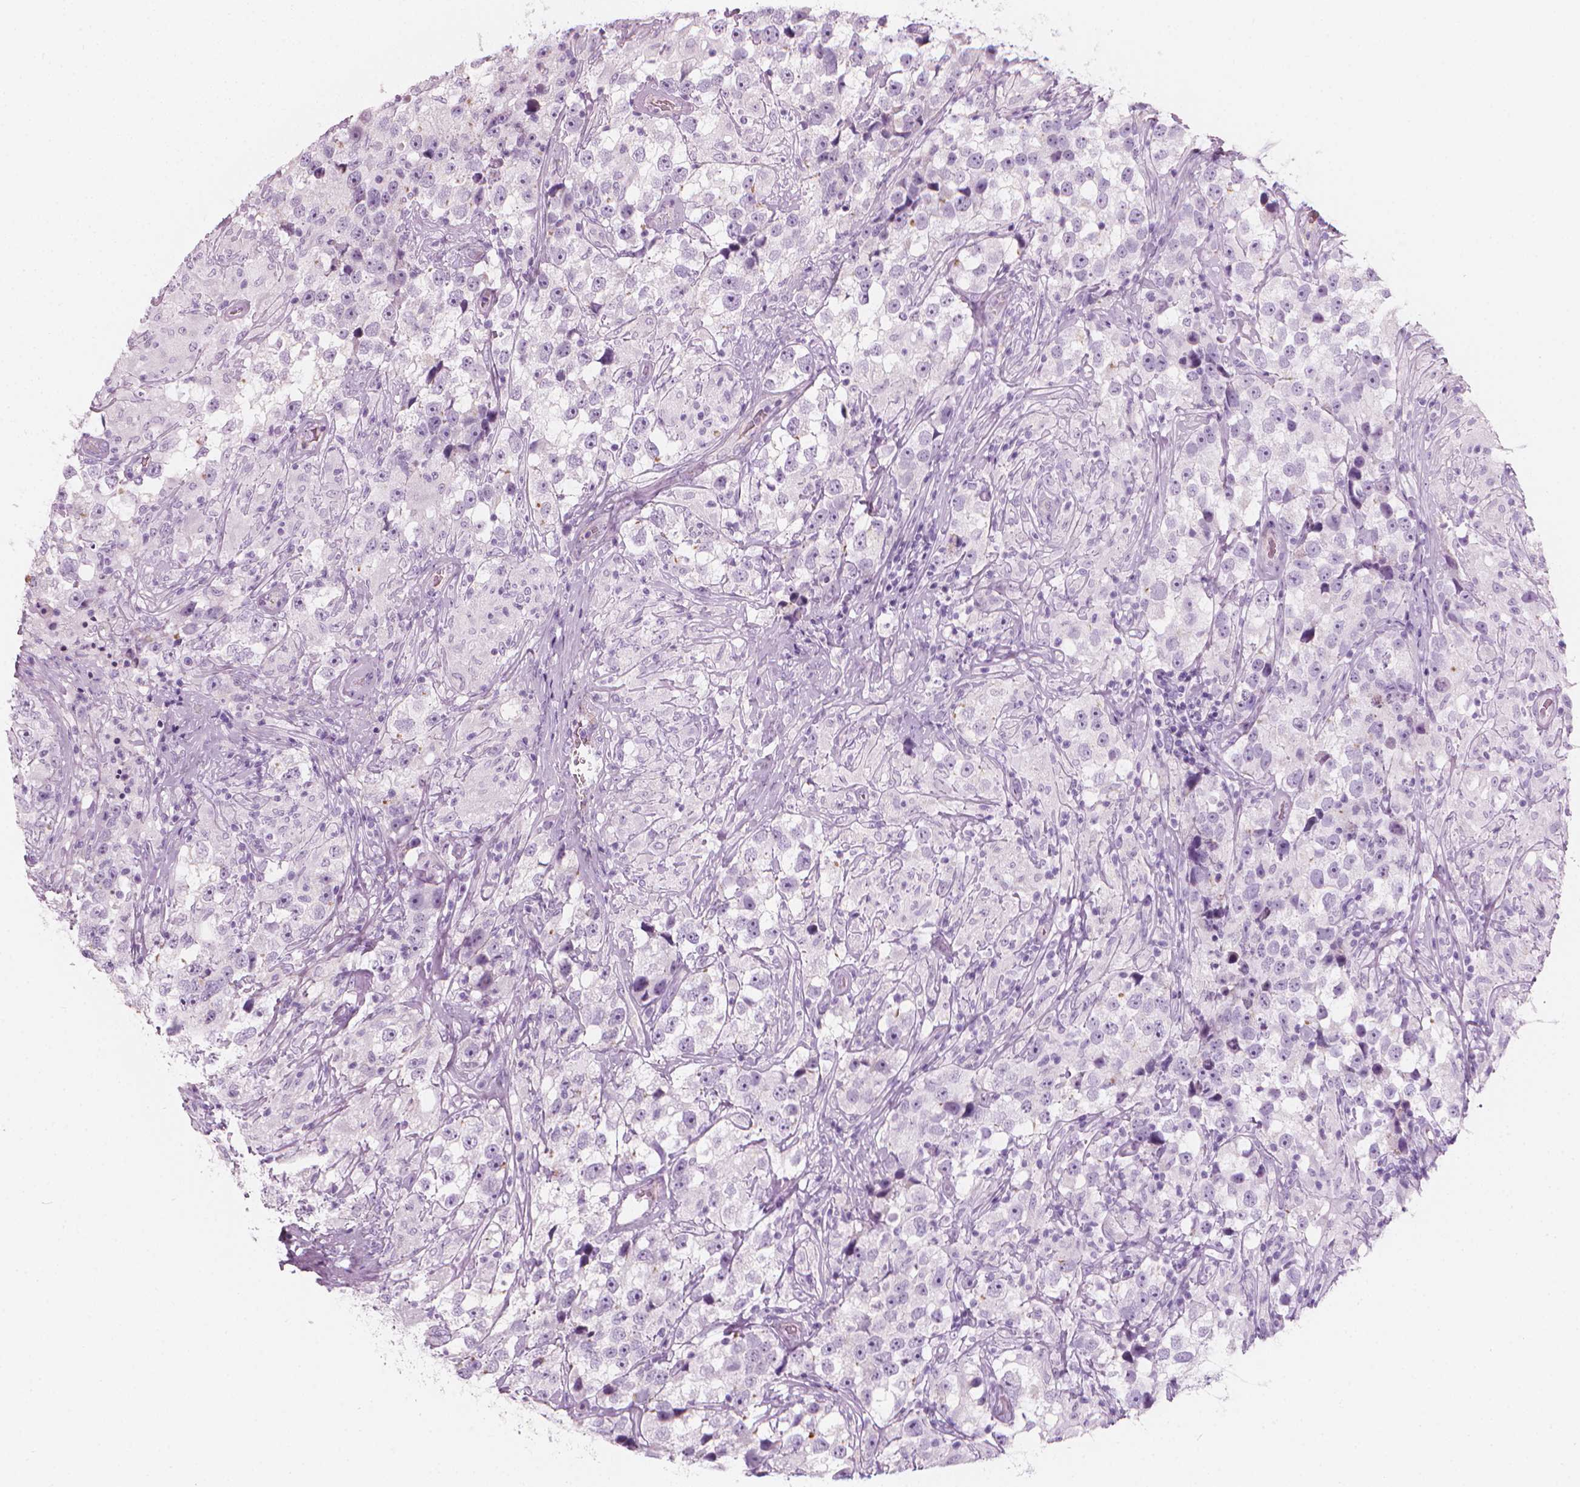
{"staining": {"intensity": "negative", "quantity": "none", "location": "none"}, "tissue": "testis cancer", "cell_type": "Tumor cells", "image_type": "cancer", "snomed": [{"axis": "morphology", "description": "Seminoma, NOS"}, {"axis": "topography", "description": "Testis"}], "caption": "The immunohistochemistry histopathology image has no significant staining in tumor cells of testis seminoma tissue.", "gene": "SCG3", "patient": {"sex": "male", "age": 46}}